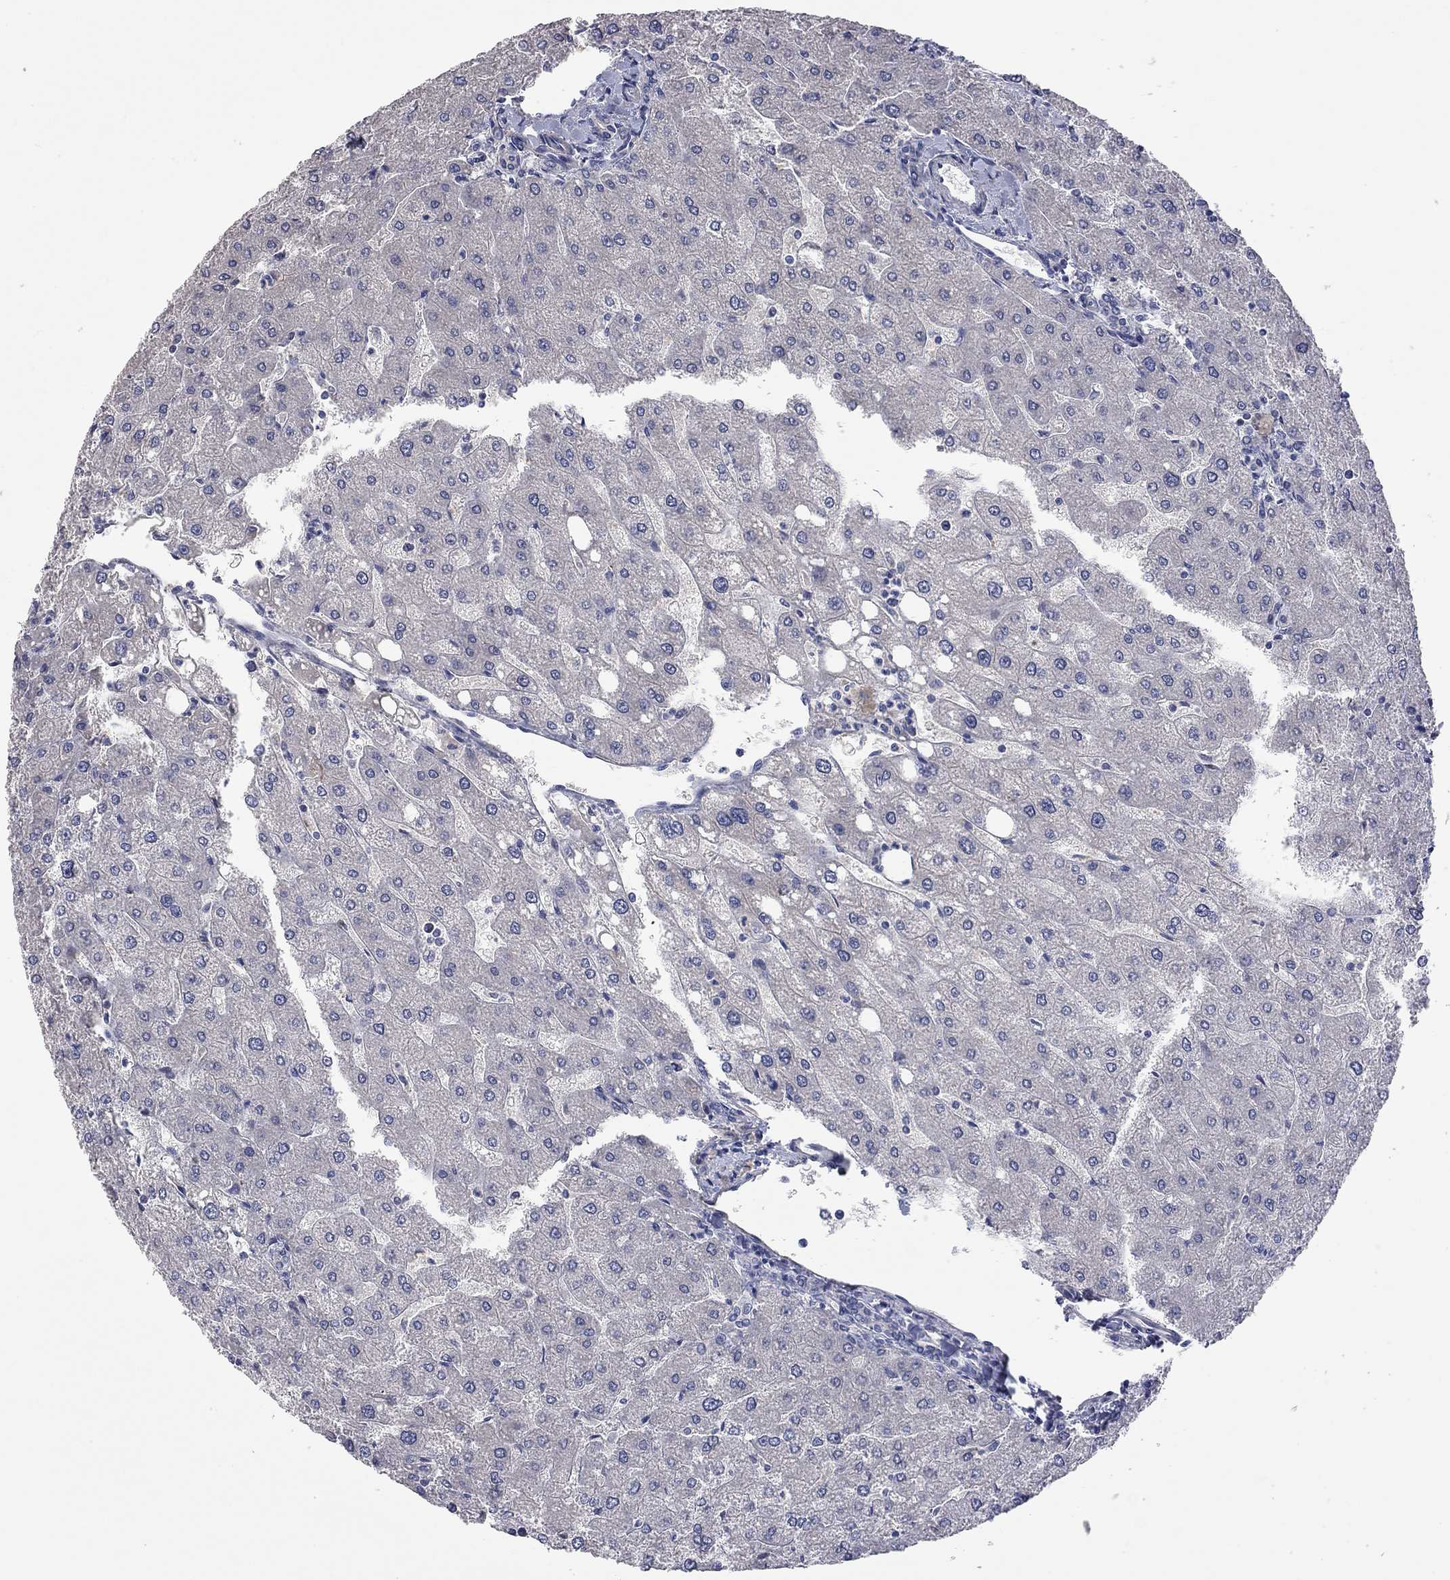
{"staining": {"intensity": "negative", "quantity": "none", "location": "none"}, "tissue": "liver", "cell_type": "Cholangiocytes", "image_type": "normal", "snomed": [{"axis": "morphology", "description": "Normal tissue, NOS"}, {"axis": "topography", "description": "Liver"}], "caption": "This image is of normal liver stained with immunohistochemistry to label a protein in brown with the nuclei are counter-stained blue. There is no expression in cholangiocytes. (DAB immunohistochemistry (IHC), high magnification).", "gene": "FABP12", "patient": {"sex": "male", "age": 67}}